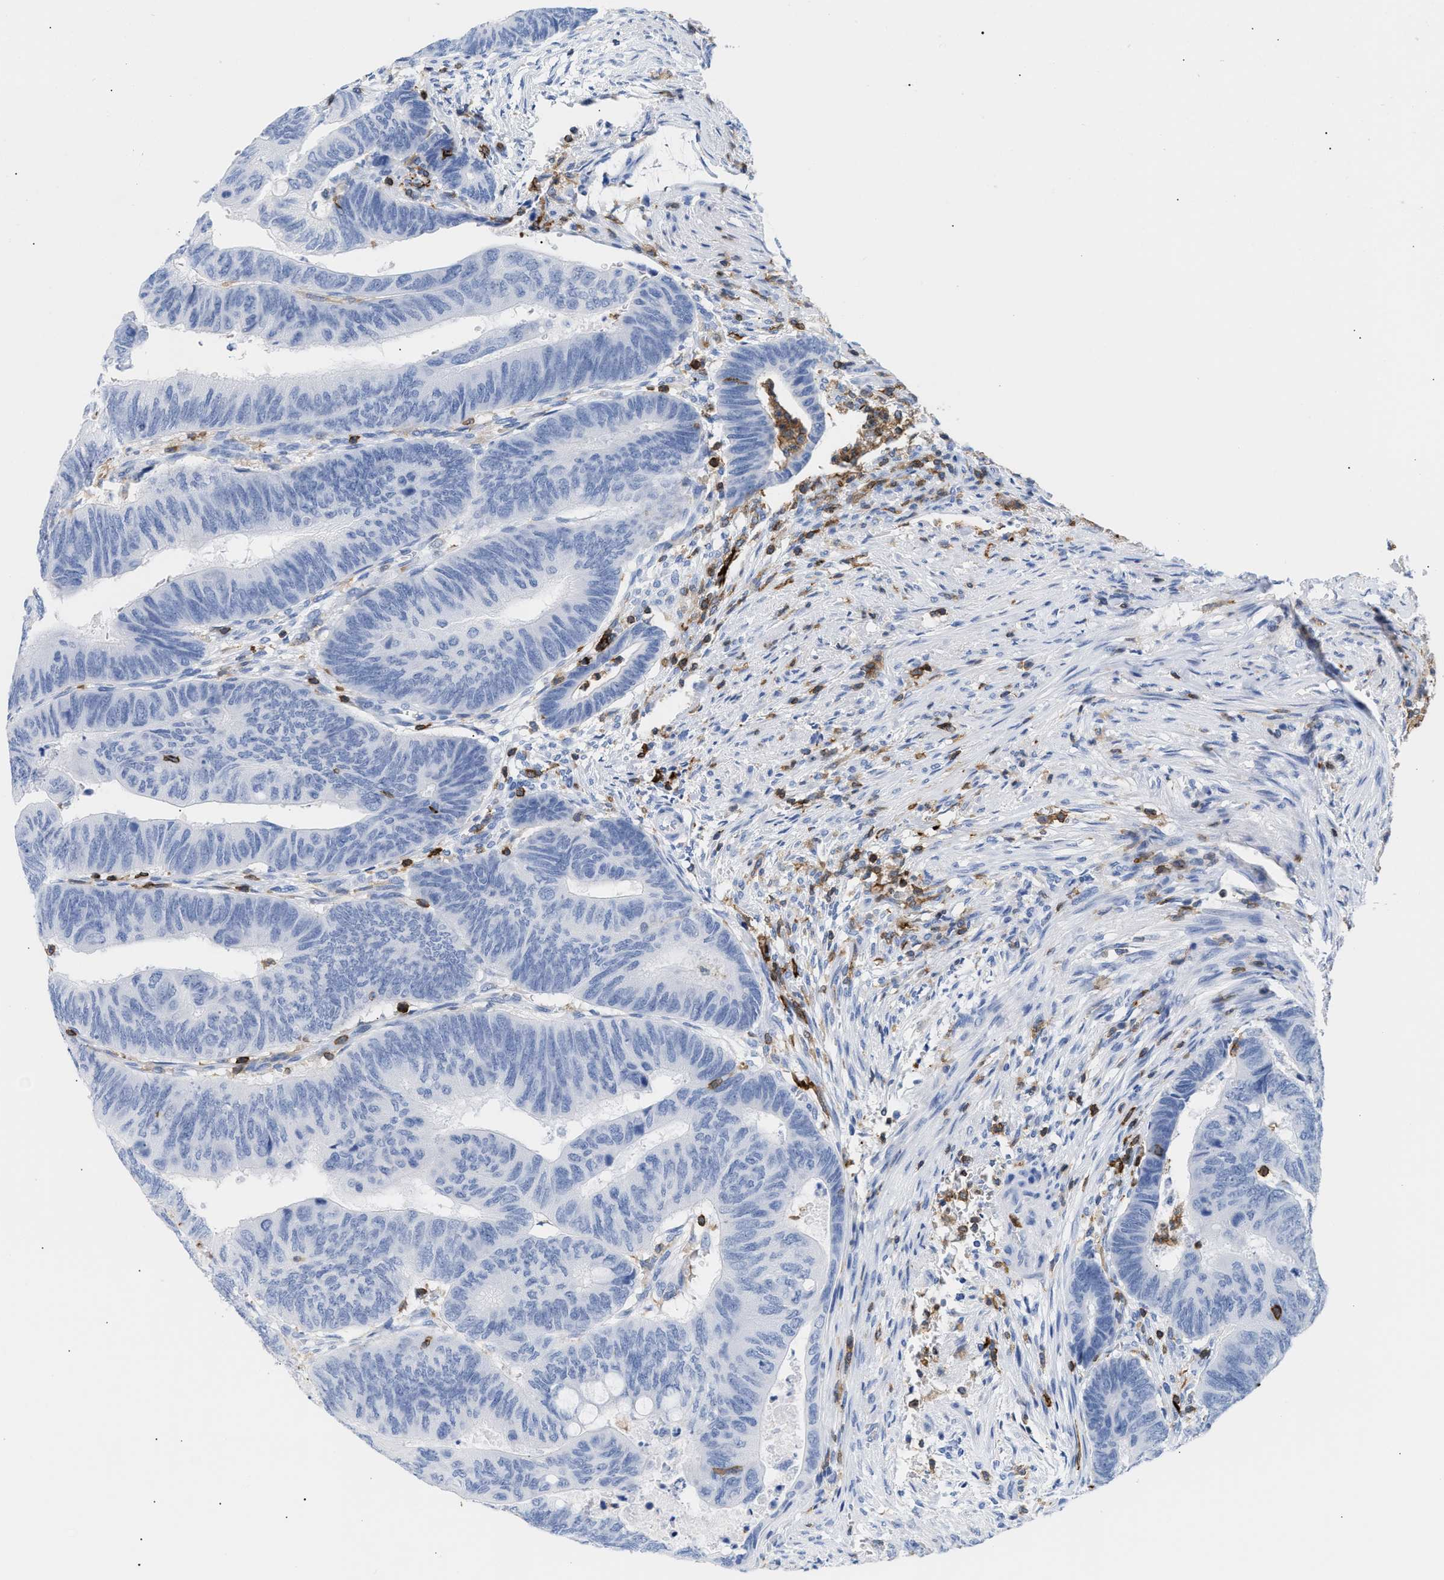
{"staining": {"intensity": "negative", "quantity": "none", "location": "none"}, "tissue": "colorectal cancer", "cell_type": "Tumor cells", "image_type": "cancer", "snomed": [{"axis": "morphology", "description": "Normal tissue, NOS"}, {"axis": "morphology", "description": "Adenocarcinoma, NOS"}, {"axis": "topography", "description": "Rectum"}, {"axis": "topography", "description": "Peripheral nerve tissue"}], "caption": "DAB (3,3'-diaminobenzidine) immunohistochemical staining of adenocarcinoma (colorectal) shows no significant staining in tumor cells.", "gene": "LCP1", "patient": {"sex": "male", "age": 92}}